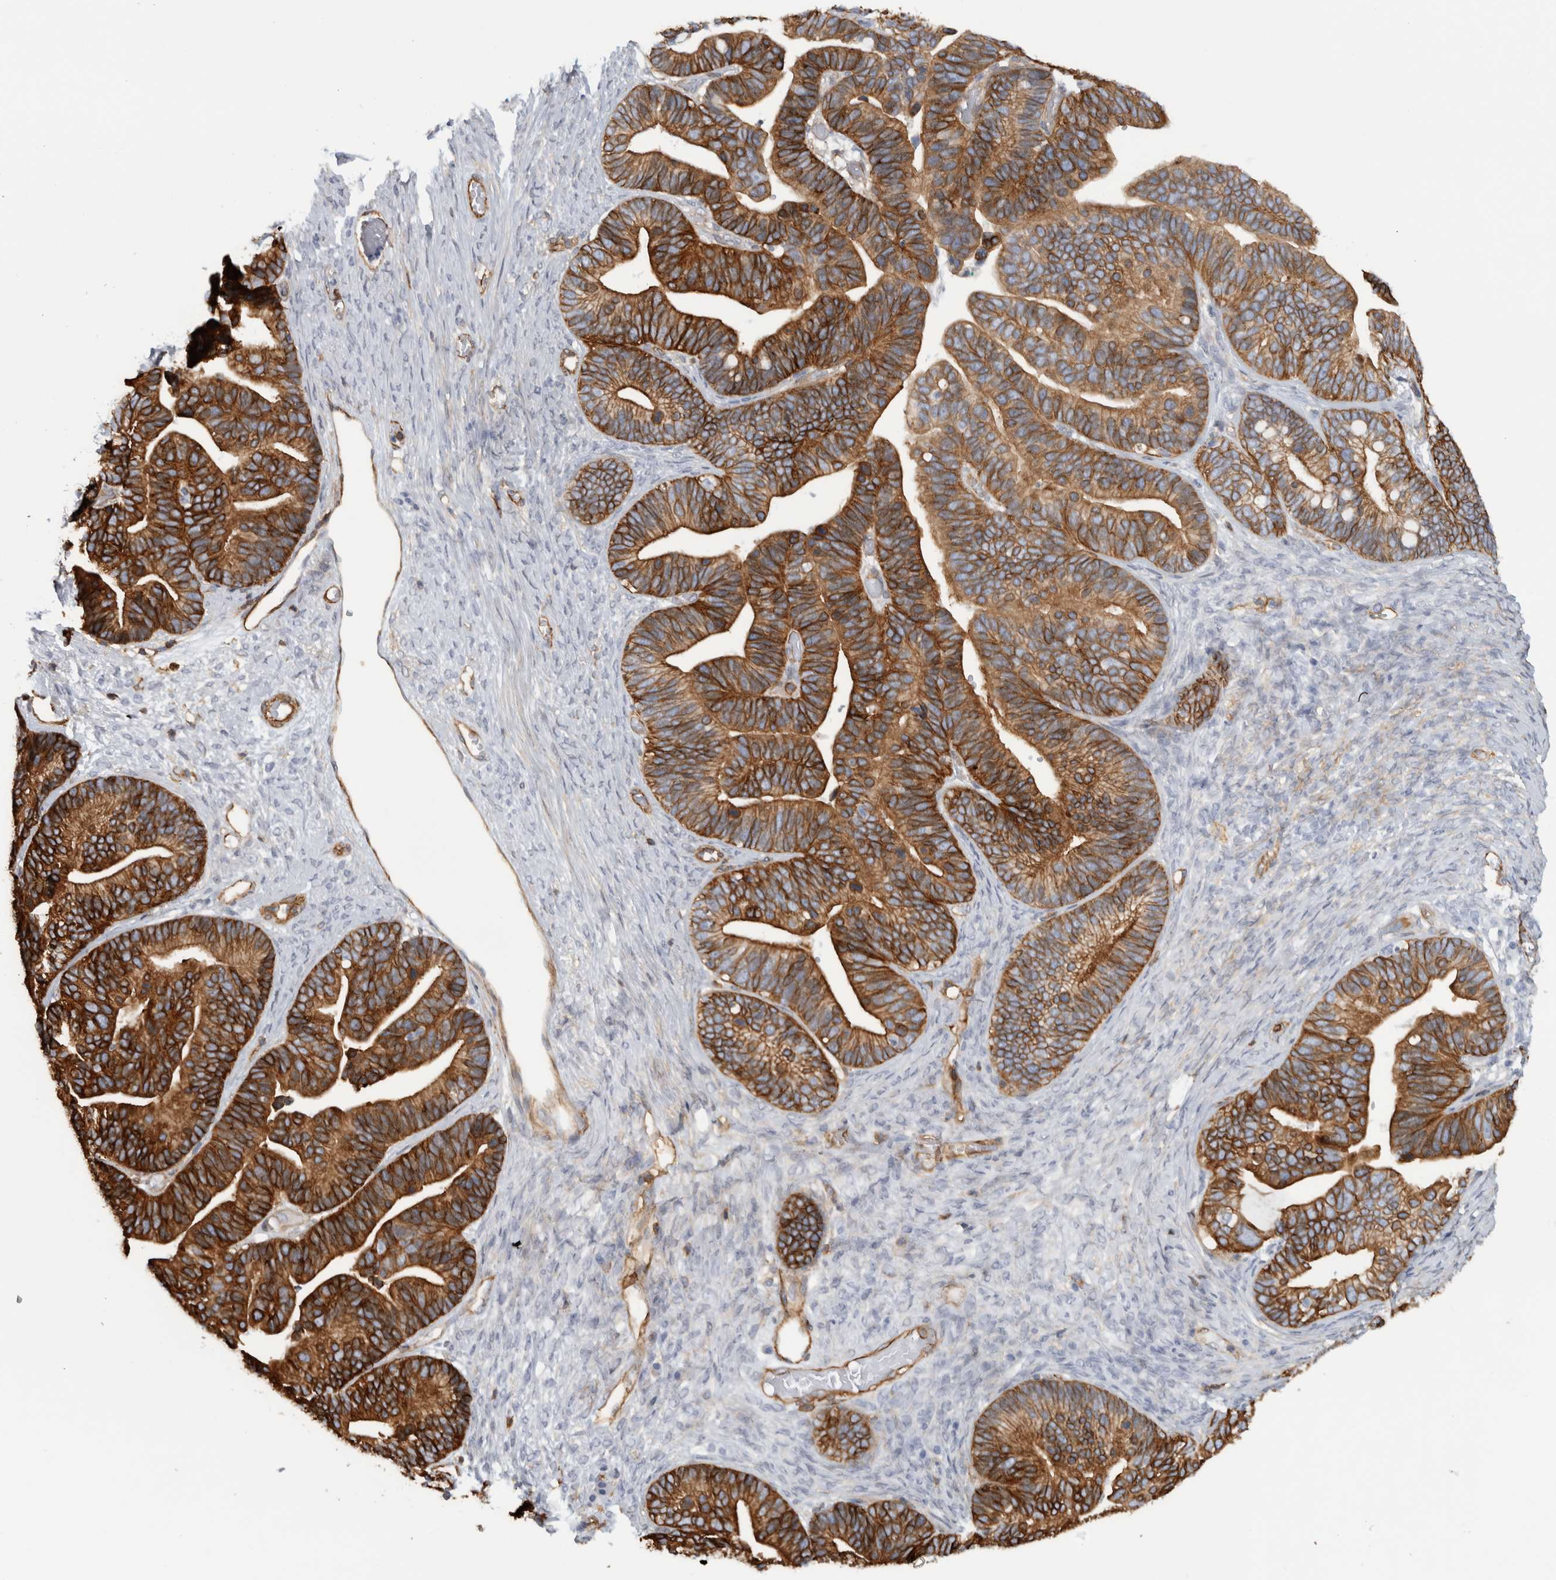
{"staining": {"intensity": "strong", "quantity": "25%-75%", "location": "cytoplasmic/membranous"}, "tissue": "ovarian cancer", "cell_type": "Tumor cells", "image_type": "cancer", "snomed": [{"axis": "morphology", "description": "Cystadenocarcinoma, serous, NOS"}, {"axis": "topography", "description": "Ovary"}], "caption": "A high amount of strong cytoplasmic/membranous staining is identified in about 25%-75% of tumor cells in ovarian cancer (serous cystadenocarcinoma) tissue.", "gene": "AHNAK", "patient": {"sex": "female", "age": 56}}